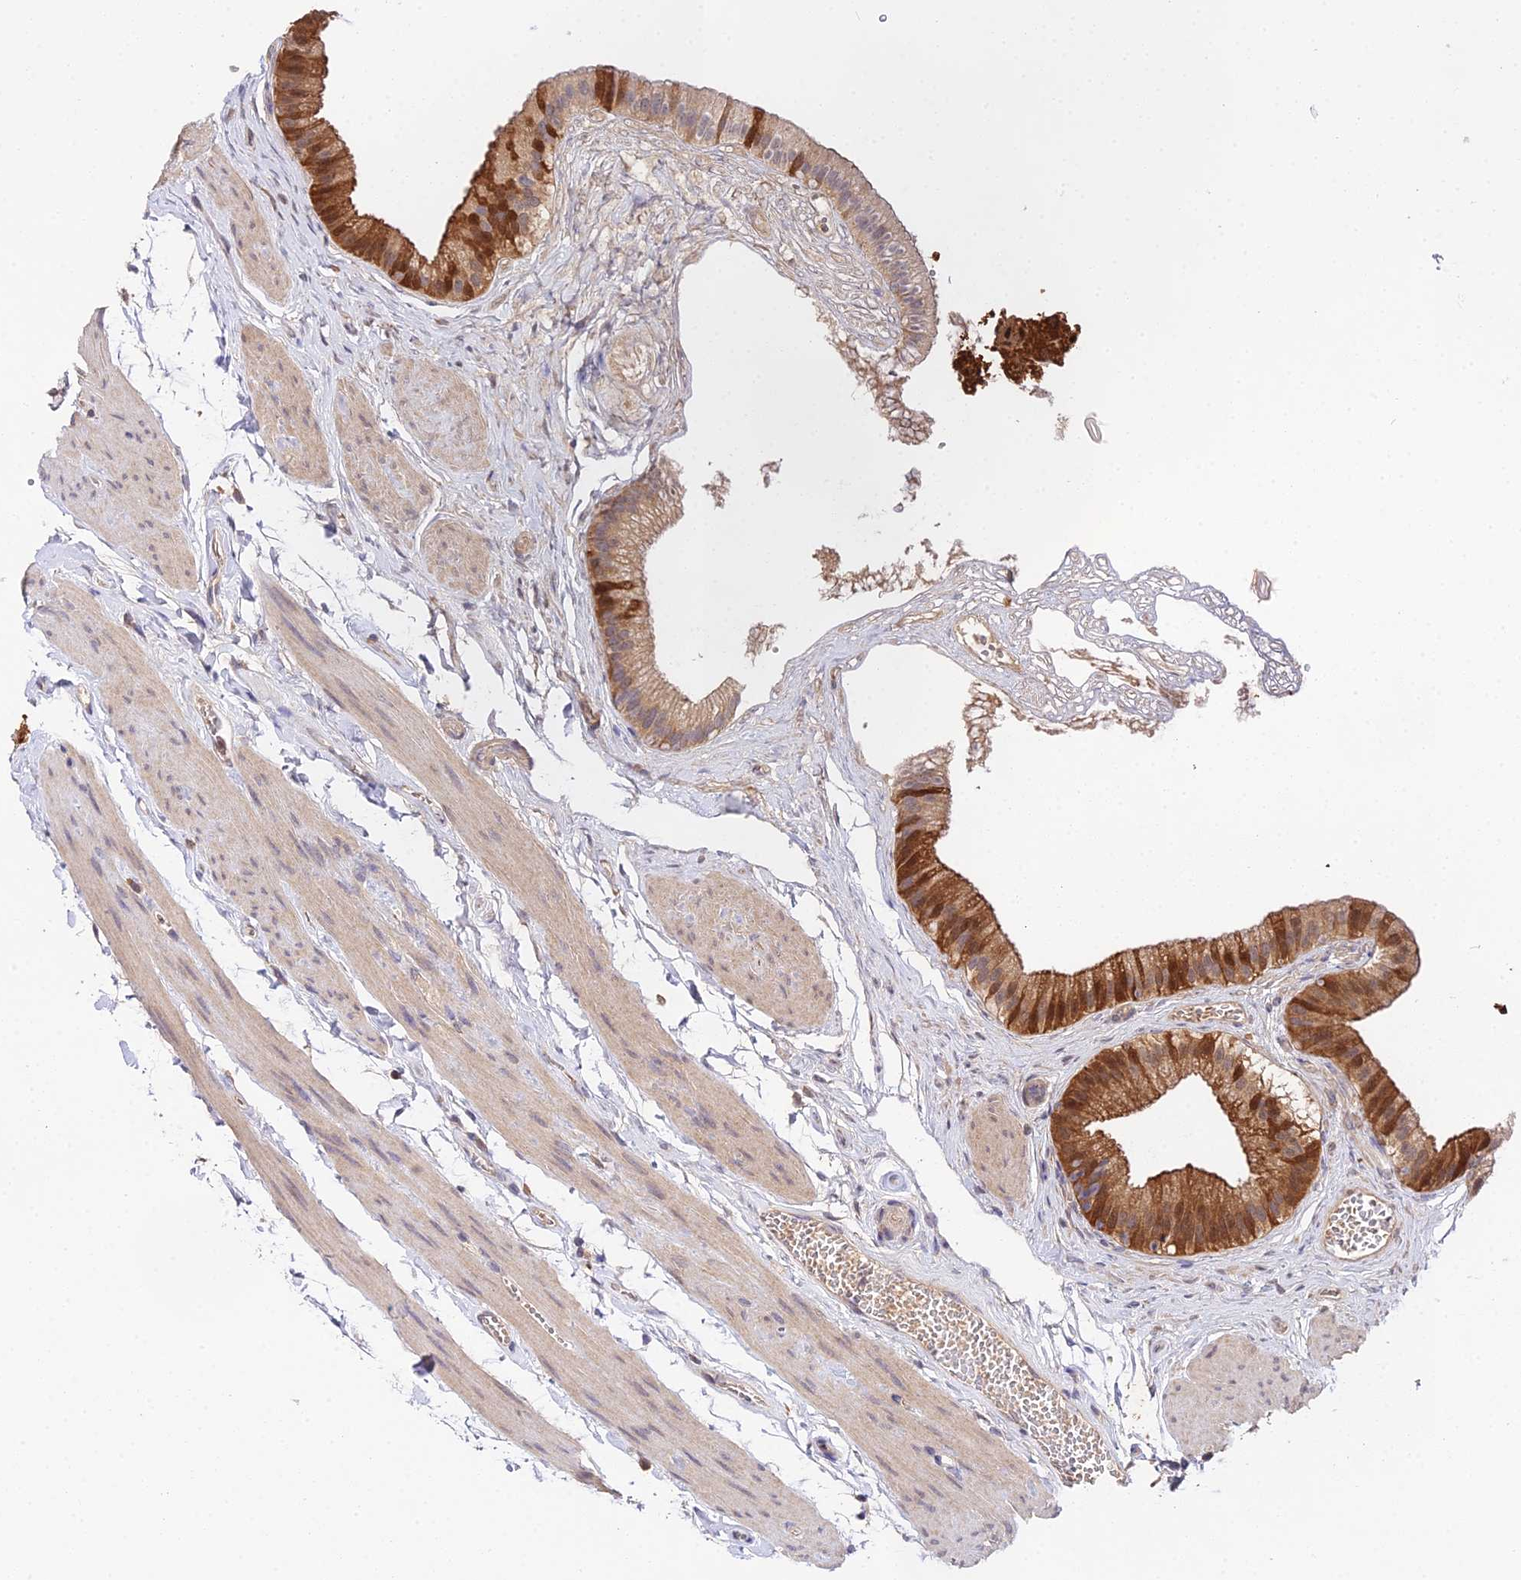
{"staining": {"intensity": "strong", "quantity": ">75%", "location": "cytoplasmic/membranous"}, "tissue": "gallbladder", "cell_type": "Glandular cells", "image_type": "normal", "snomed": [{"axis": "morphology", "description": "Normal tissue, NOS"}, {"axis": "topography", "description": "Gallbladder"}], "caption": "This micrograph displays IHC staining of benign human gallbladder, with high strong cytoplasmic/membranous positivity in approximately >75% of glandular cells.", "gene": "FBP1", "patient": {"sex": "female", "age": 54}}